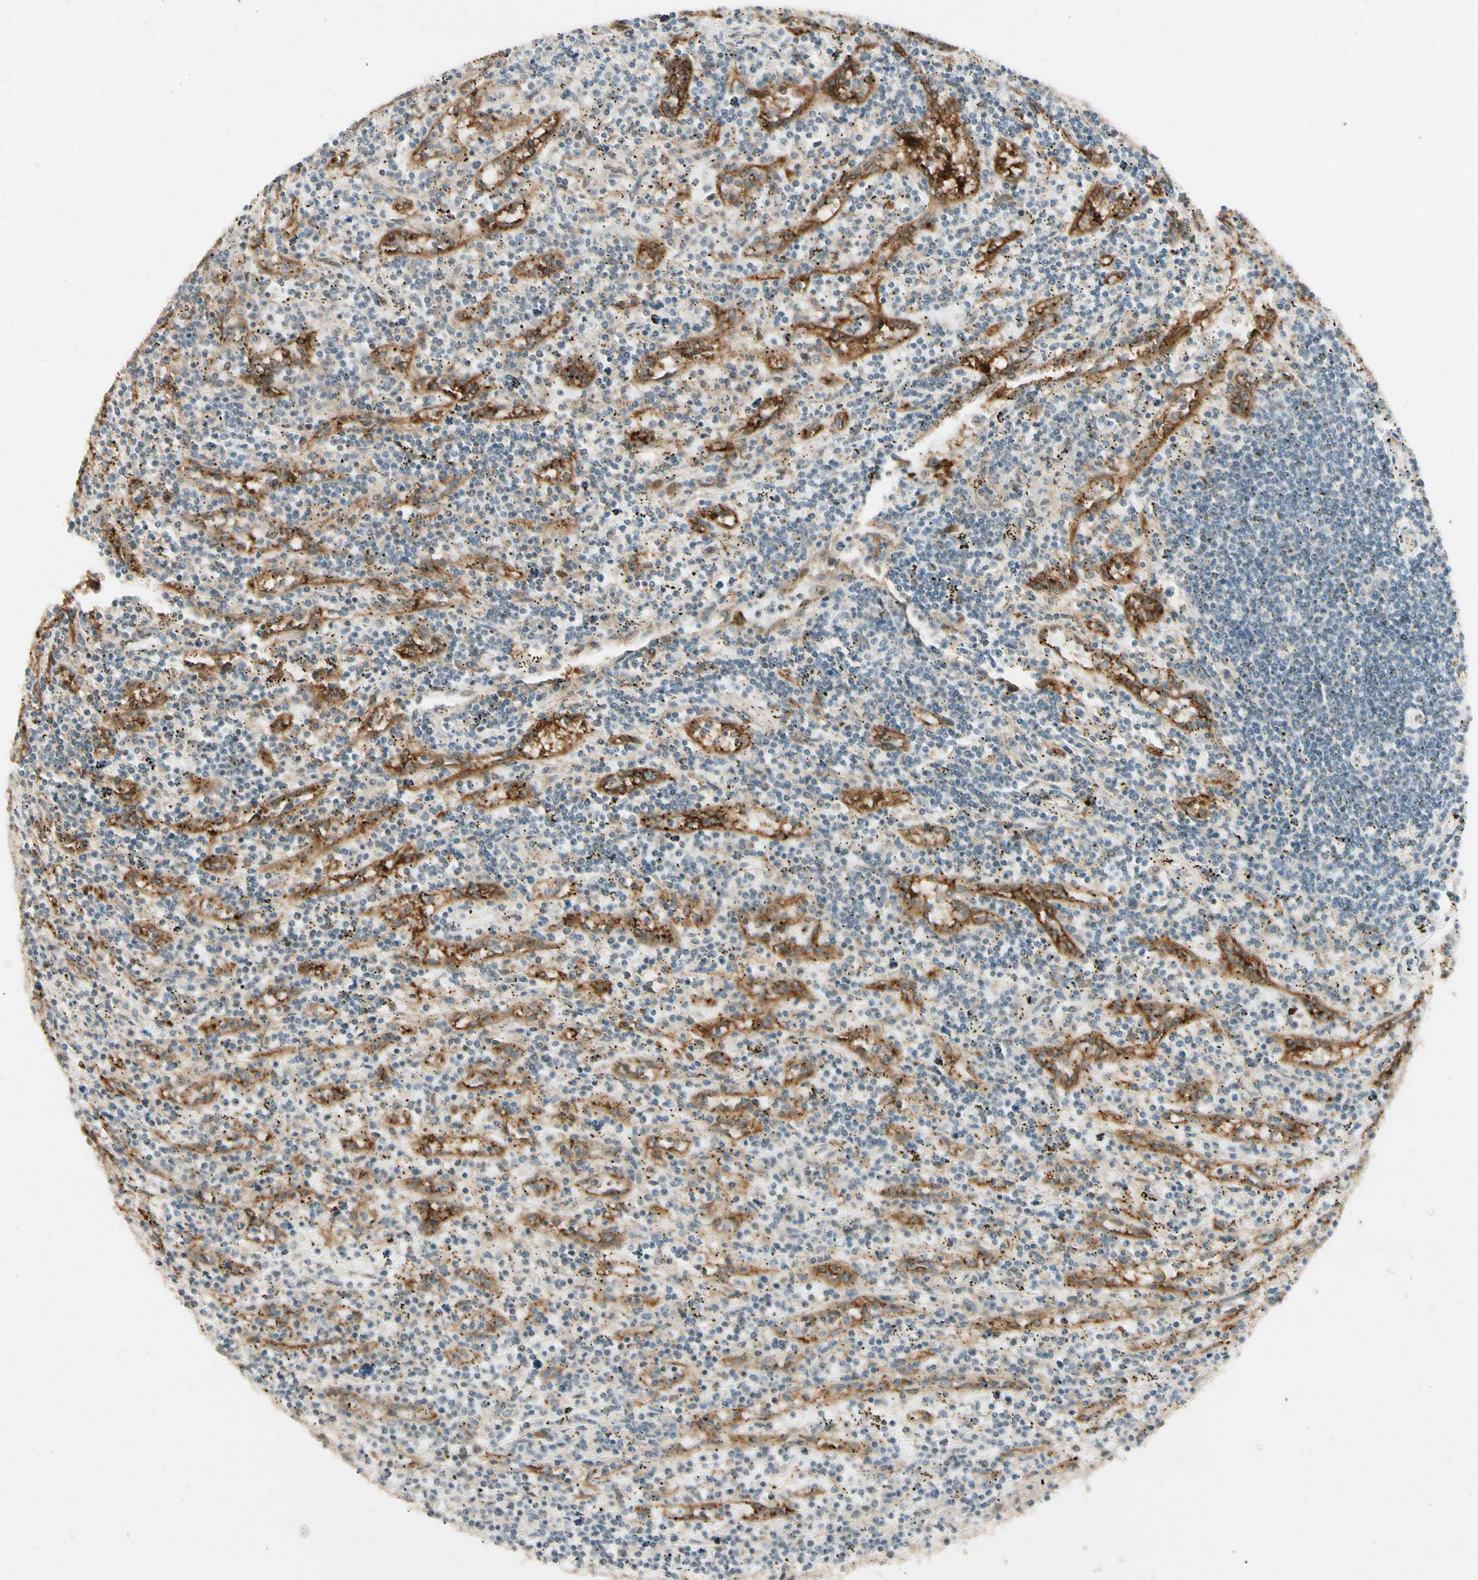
{"staining": {"intensity": "negative", "quantity": "none", "location": "none"}, "tissue": "lymphoma", "cell_type": "Tumor cells", "image_type": "cancer", "snomed": [{"axis": "morphology", "description": "Malignant lymphoma, non-Hodgkin's type, Low grade"}, {"axis": "topography", "description": "Spleen"}], "caption": "High power microscopy photomicrograph of an immunohistochemistry photomicrograph of low-grade malignant lymphoma, non-Hodgkin's type, revealing no significant staining in tumor cells.", "gene": "FNDC3B", "patient": {"sex": "male", "age": 76}}